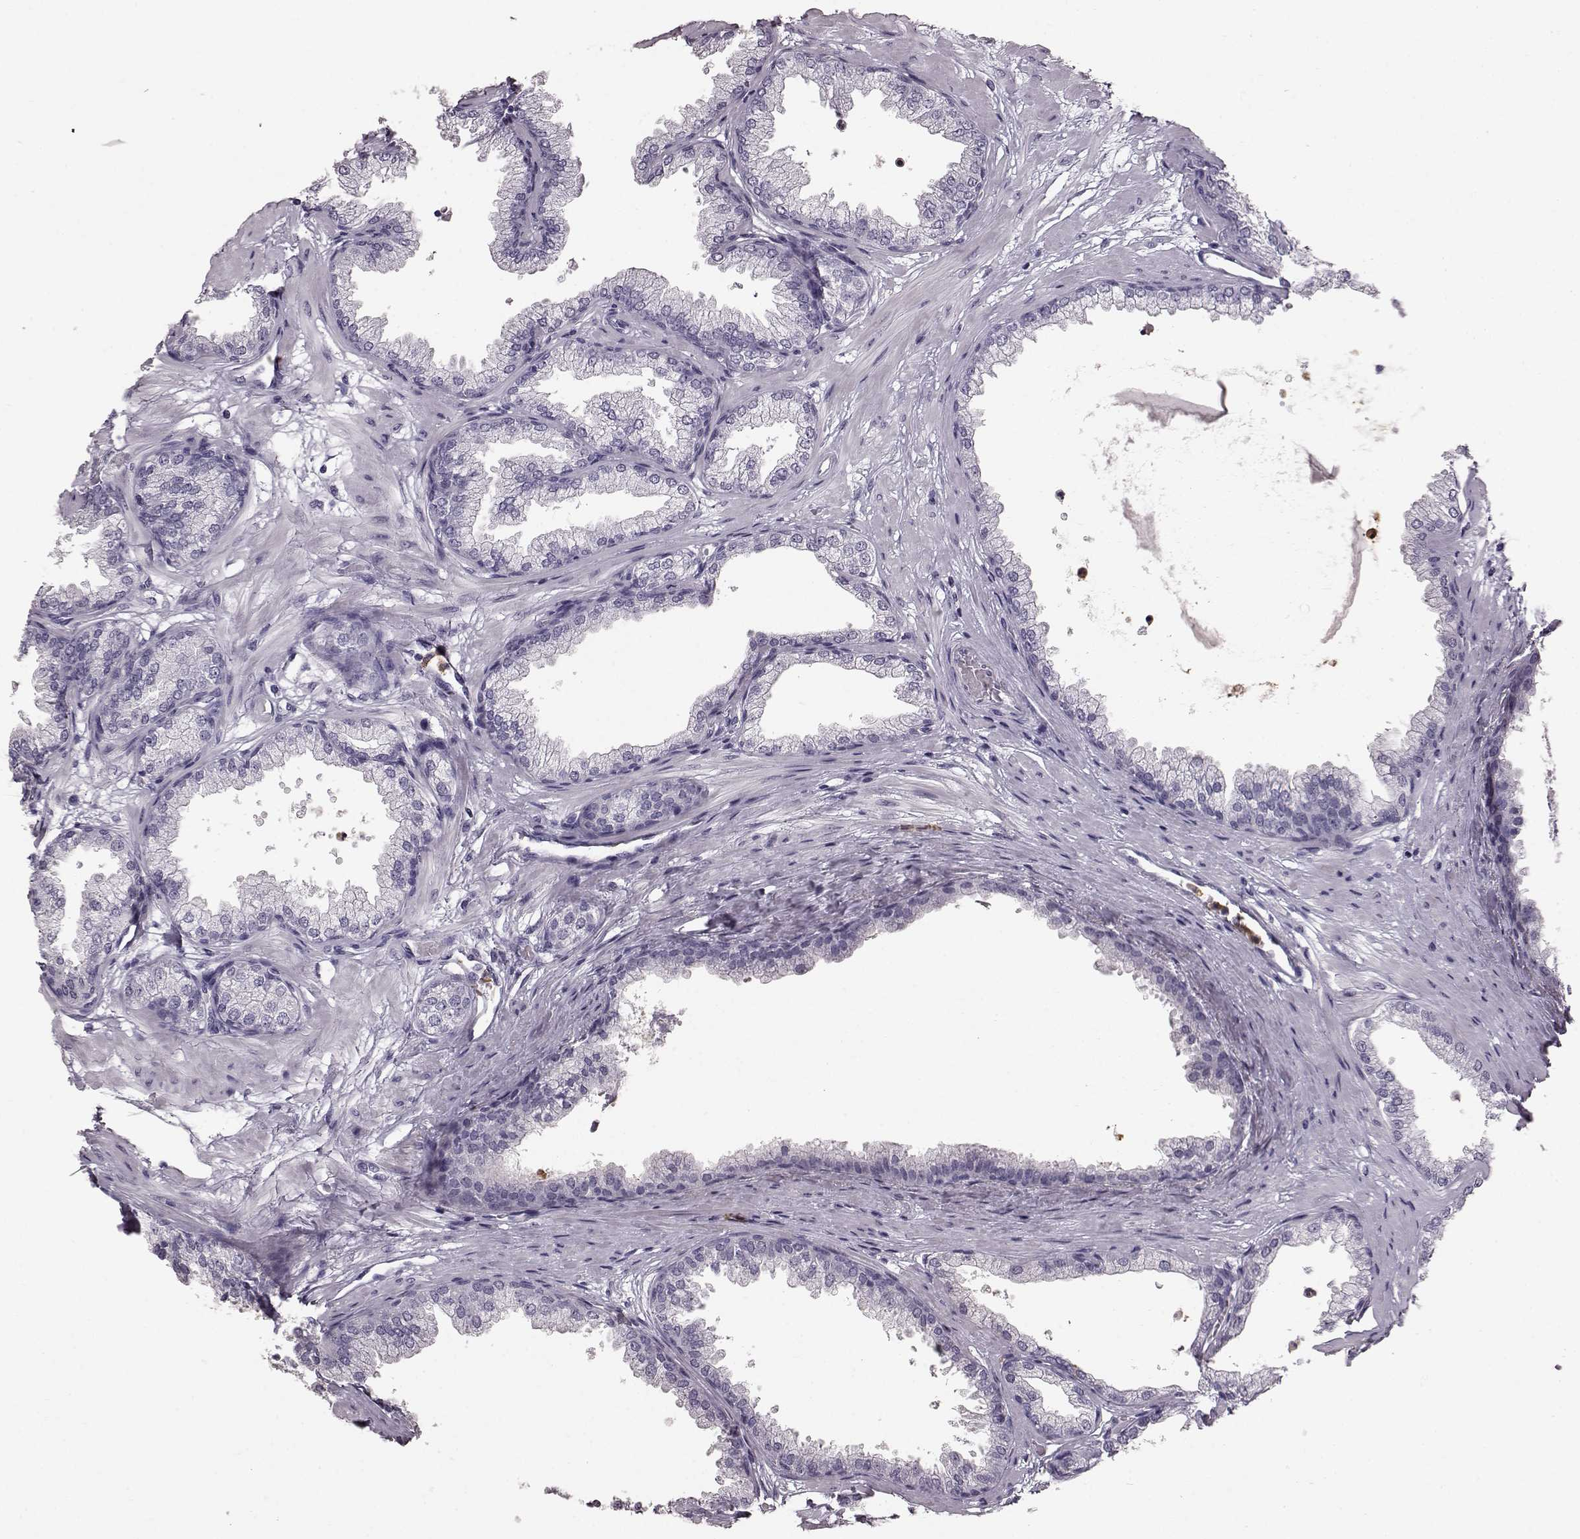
{"staining": {"intensity": "negative", "quantity": "none", "location": "none"}, "tissue": "prostate", "cell_type": "Glandular cells", "image_type": "normal", "snomed": [{"axis": "morphology", "description": "Normal tissue, NOS"}, {"axis": "topography", "description": "Prostate"}], "caption": "Prostate stained for a protein using immunohistochemistry demonstrates no positivity glandular cells.", "gene": "FUT4", "patient": {"sex": "male", "age": 37}}